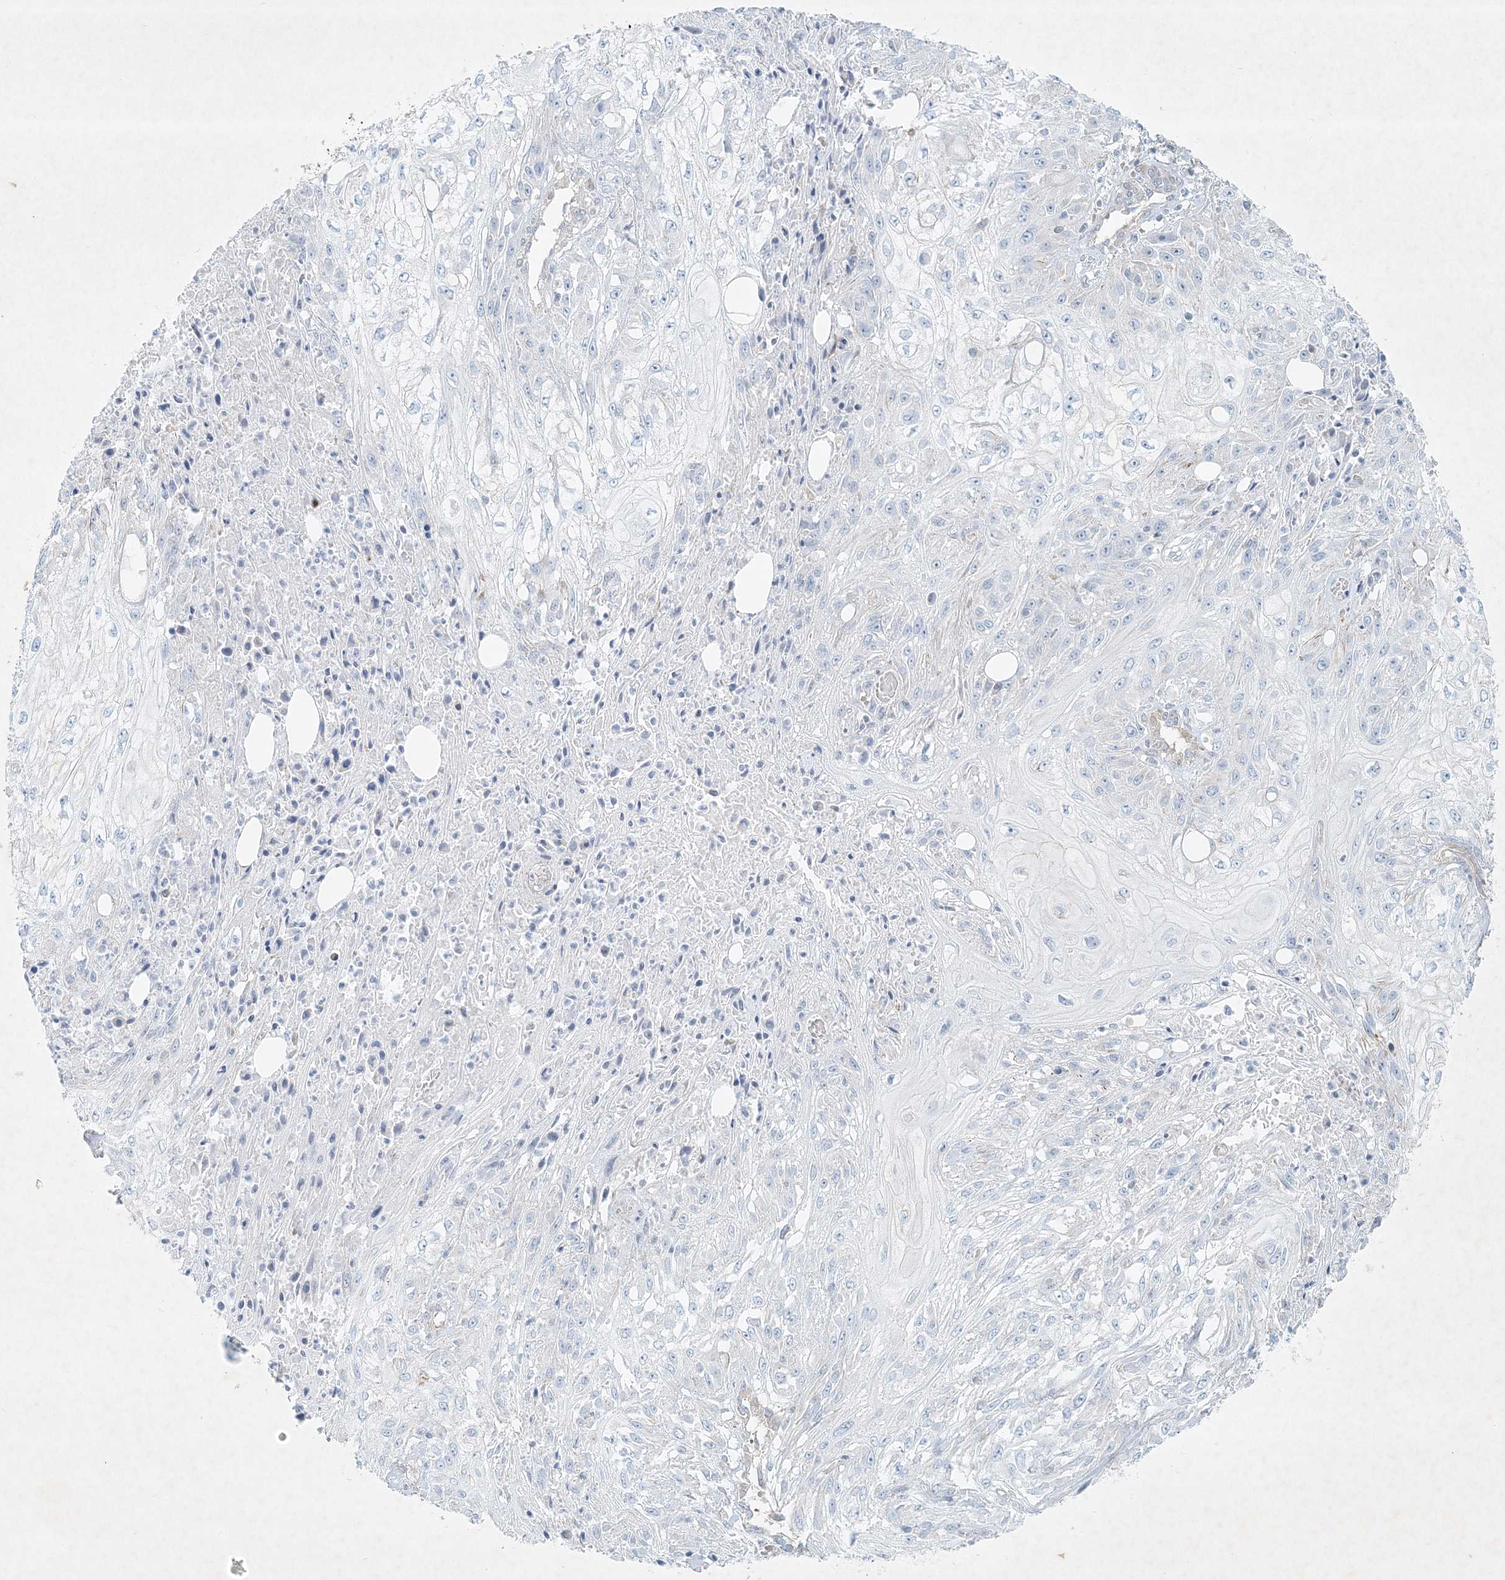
{"staining": {"intensity": "negative", "quantity": "none", "location": "none"}, "tissue": "skin cancer", "cell_type": "Tumor cells", "image_type": "cancer", "snomed": [{"axis": "morphology", "description": "Squamous cell carcinoma, NOS"}, {"axis": "morphology", "description": "Squamous cell carcinoma, metastatic, NOS"}, {"axis": "topography", "description": "Skin"}, {"axis": "topography", "description": "Lymph node"}], "caption": "This is a image of immunohistochemistry staining of squamous cell carcinoma (skin), which shows no positivity in tumor cells.", "gene": "STK11IP", "patient": {"sex": "male", "age": 75}}